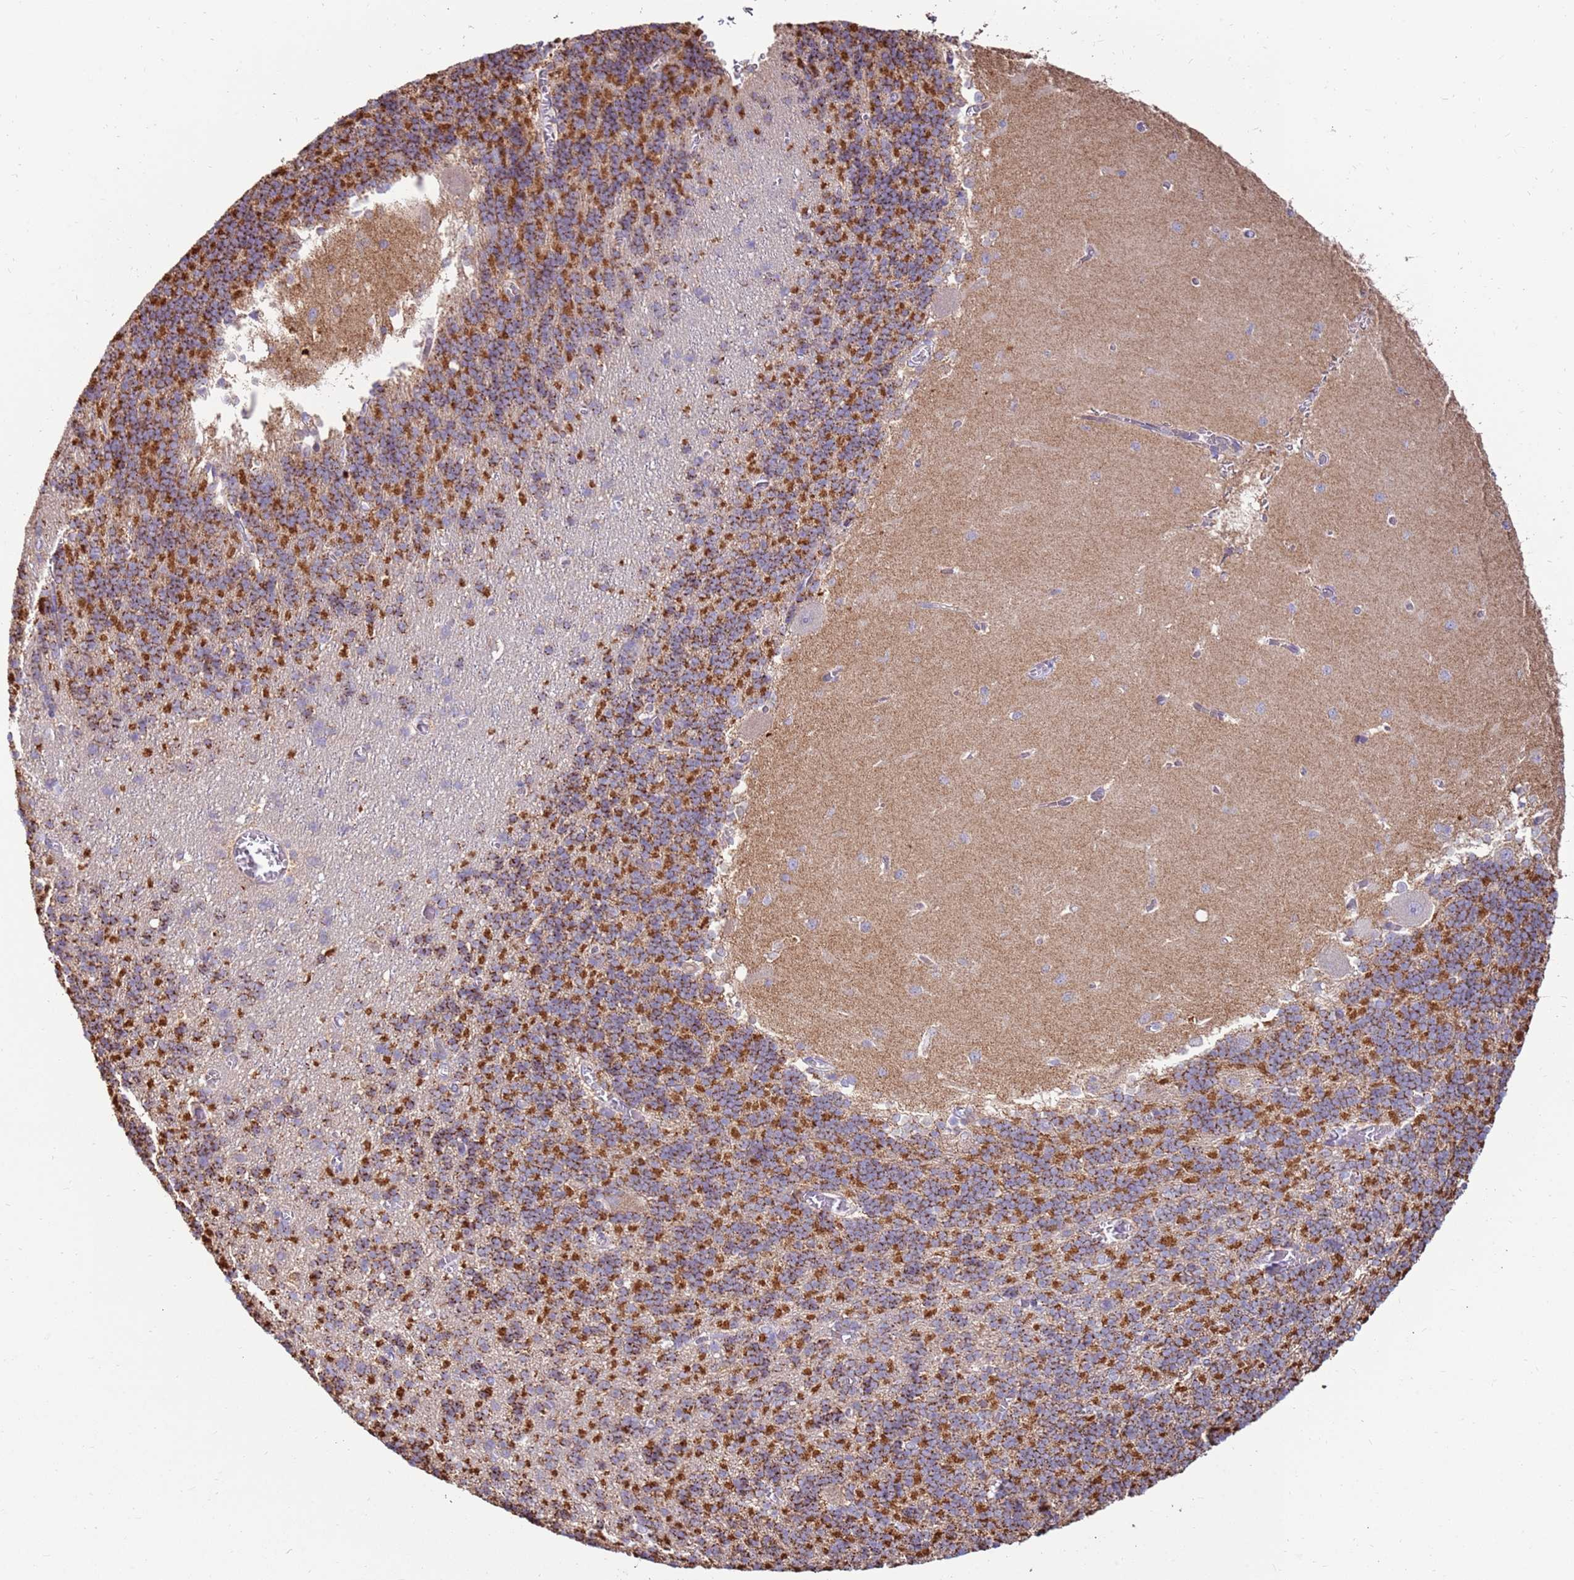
{"staining": {"intensity": "moderate", "quantity": "25%-75%", "location": "cytoplasmic/membranous"}, "tissue": "cerebellum", "cell_type": "Cells in granular layer", "image_type": "normal", "snomed": [{"axis": "morphology", "description": "Normal tissue, NOS"}, {"axis": "topography", "description": "Cerebellum"}], "caption": "Cells in granular layer show medium levels of moderate cytoplasmic/membranous staining in about 25%-75% of cells in benign human cerebellum.", "gene": "SLC44A4", "patient": {"sex": "male", "age": 37}}